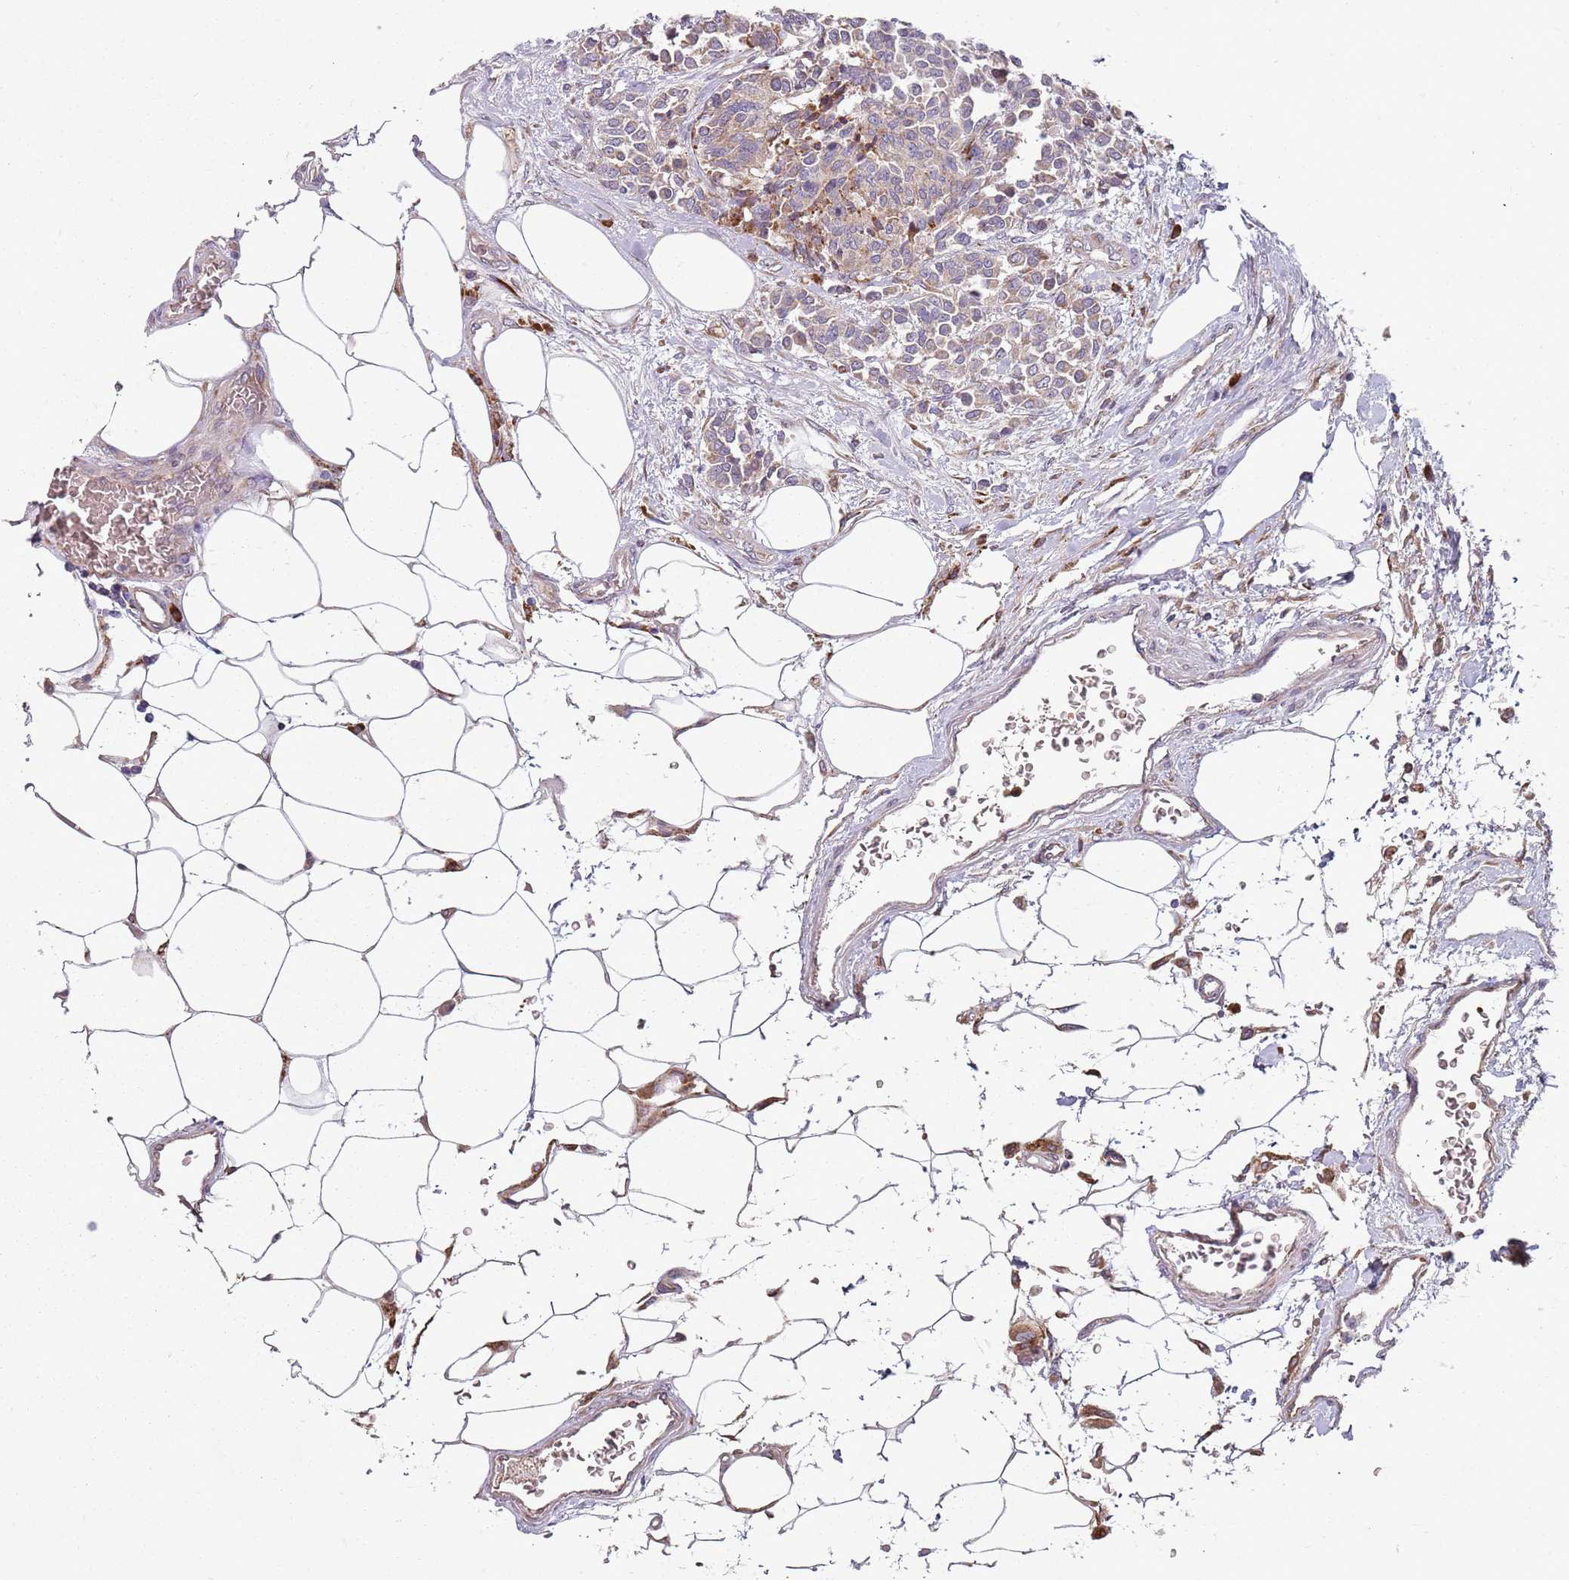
{"staining": {"intensity": "weak", "quantity": ">75%", "location": "cytoplasmic/membranous"}, "tissue": "carcinoid", "cell_type": "Tumor cells", "image_type": "cancer", "snomed": [{"axis": "morphology", "description": "Carcinoid, malignant, NOS"}, {"axis": "topography", "description": "Pancreas"}], "caption": "IHC of carcinoid displays low levels of weak cytoplasmic/membranous expression in approximately >75% of tumor cells.", "gene": "SPATA2", "patient": {"sex": "female", "age": 54}}